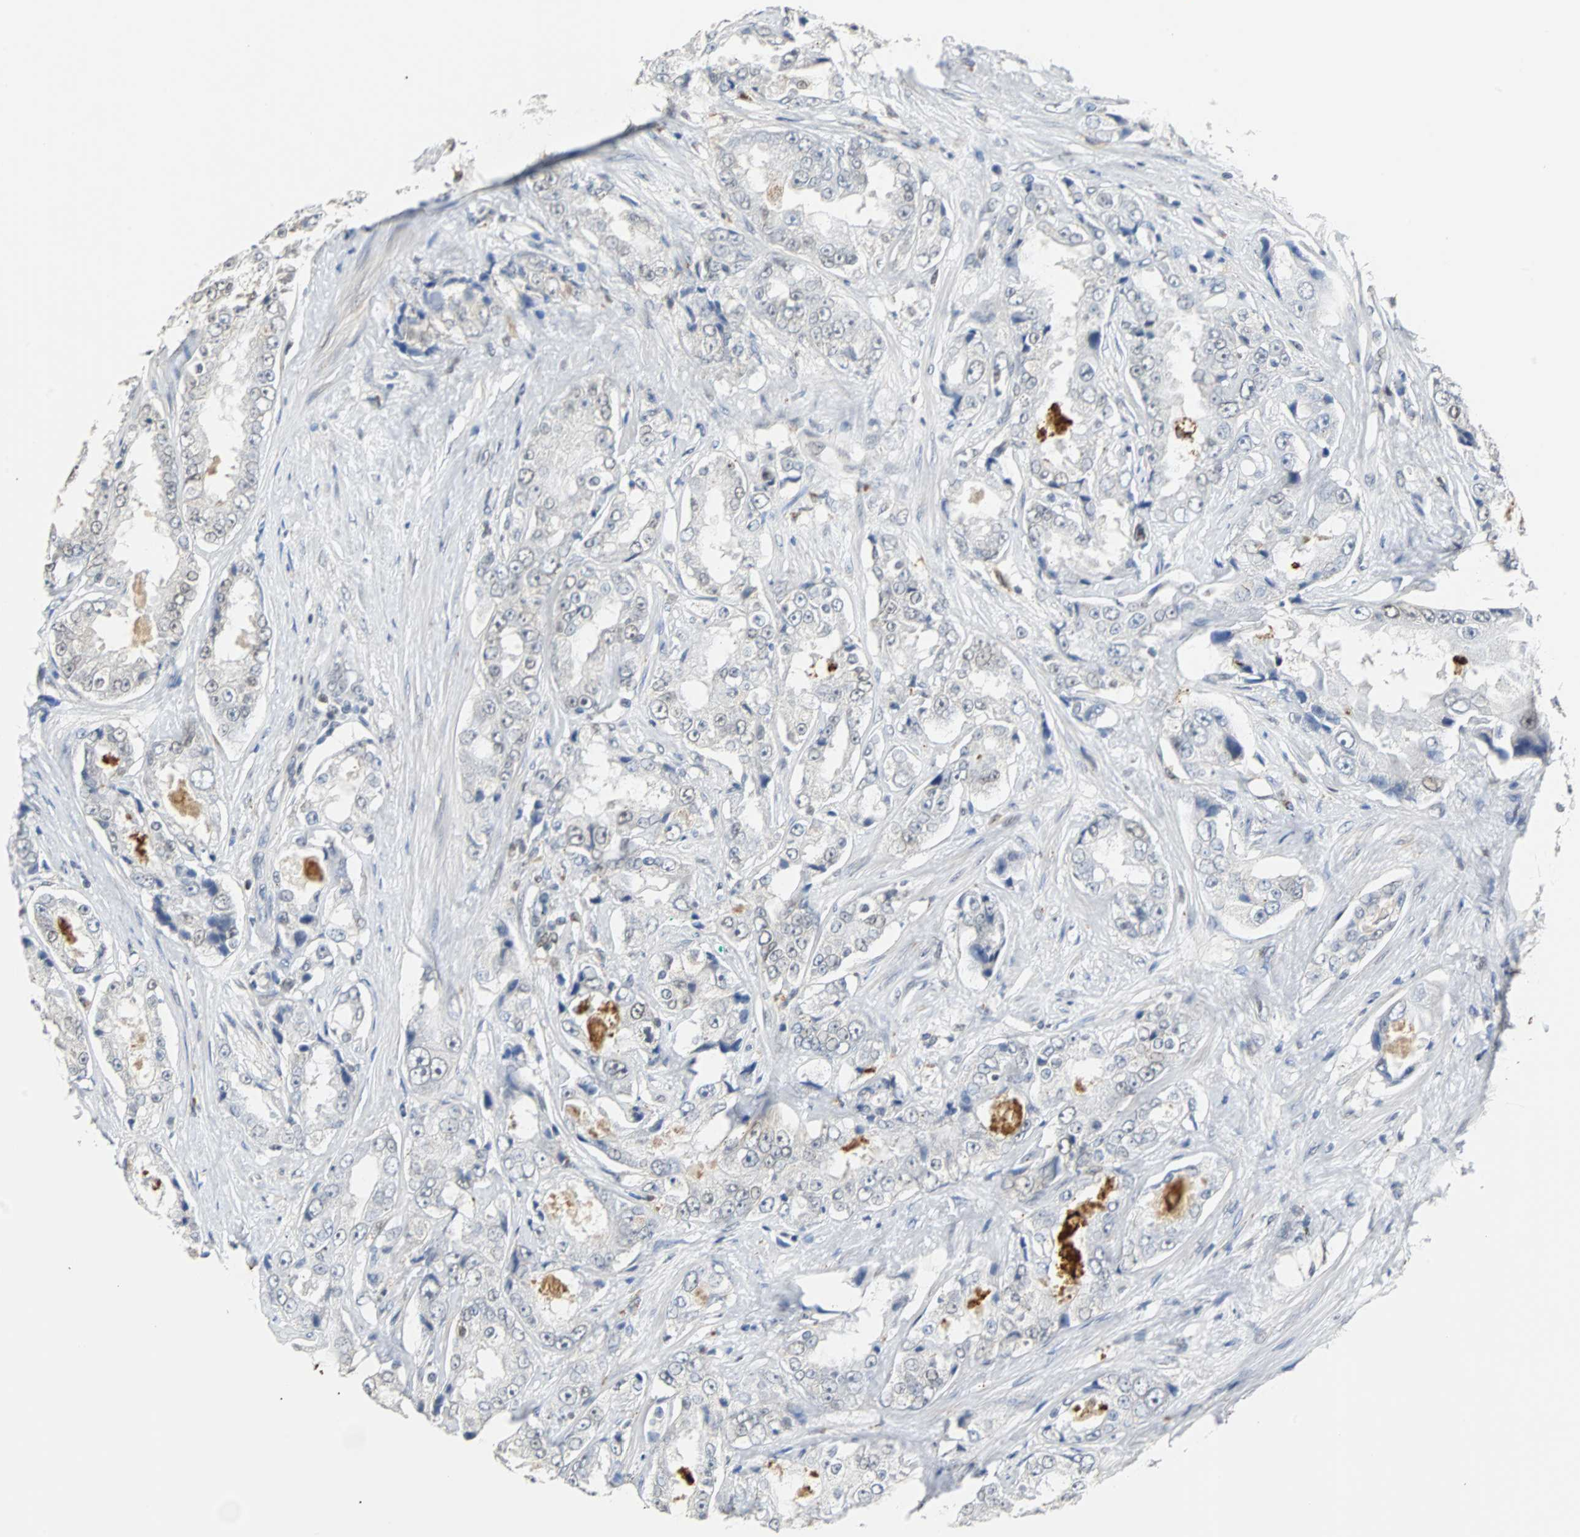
{"staining": {"intensity": "negative", "quantity": "none", "location": "none"}, "tissue": "prostate cancer", "cell_type": "Tumor cells", "image_type": "cancer", "snomed": [{"axis": "morphology", "description": "Adenocarcinoma, High grade"}, {"axis": "topography", "description": "Prostate"}], "caption": "DAB immunohistochemical staining of prostate cancer exhibits no significant staining in tumor cells.", "gene": "HLX", "patient": {"sex": "male", "age": 73}}